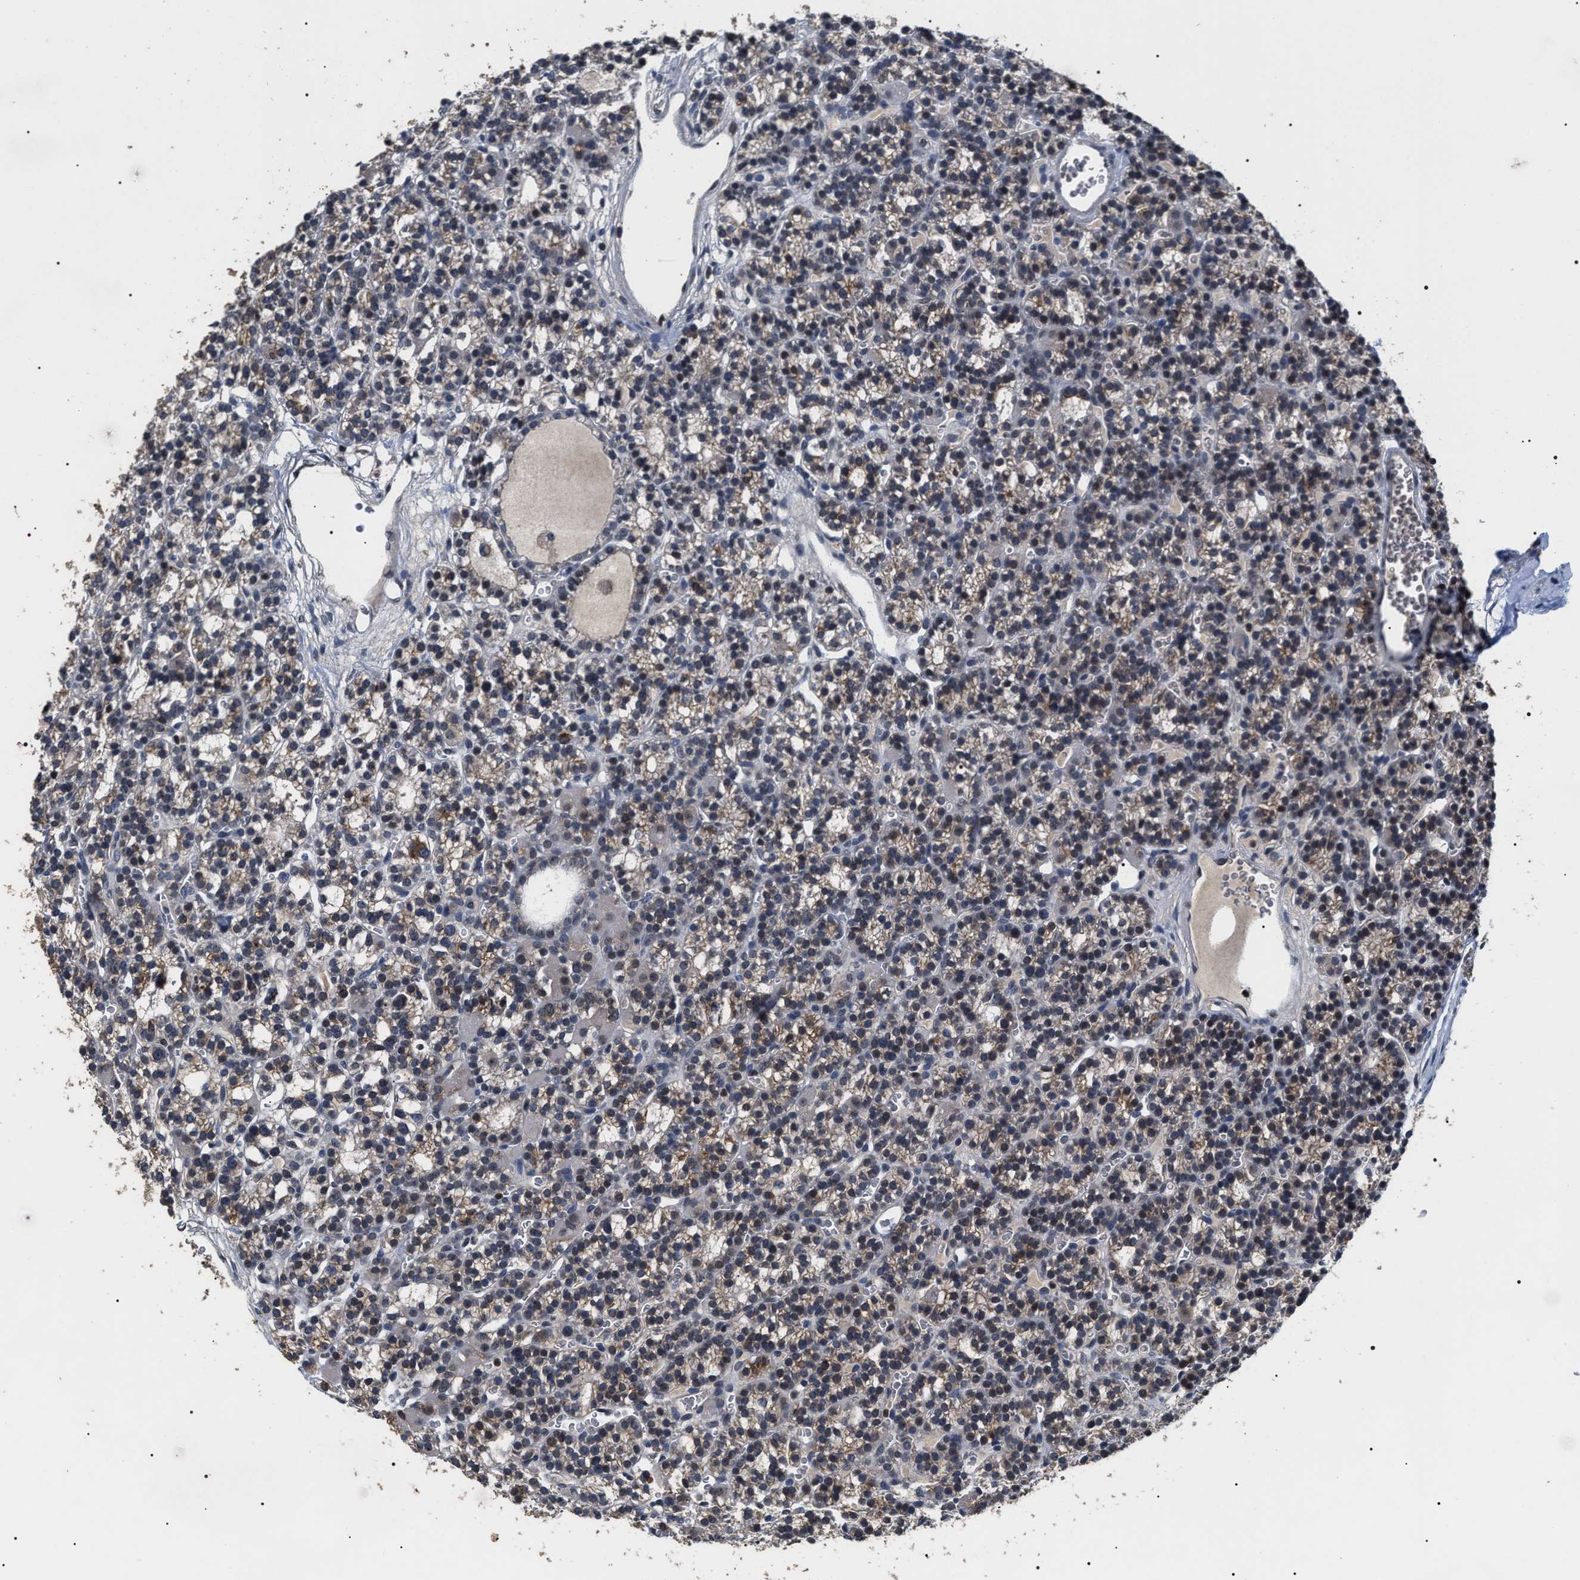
{"staining": {"intensity": "weak", "quantity": "25%-75%", "location": "cytoplasmic/membranous"}, "tissue": "parathyroid gland", "cell_type": "Glandular cells", "image_type": "normal", "snomed": [{"axis": "morphology", "description": "Normal tissue, NOS"}, {"axis": "morphology", "description": "Adenoma, NOS"}, {"axis": "topography", "description": "Parathyroid gland"}], "caption": "Immunohistochemical staining of normal parathyroid gland displays 25%-75% levels of weak cytoplasmic/membranous protein positivity in about 25%-75% of glandular cells. (DAB (3,3'-diaminobenzidine) IHC with brightfield microscopy, high magnification).", "gene": "UPF3A", "patient": {"sex": "female", "age": 58}}